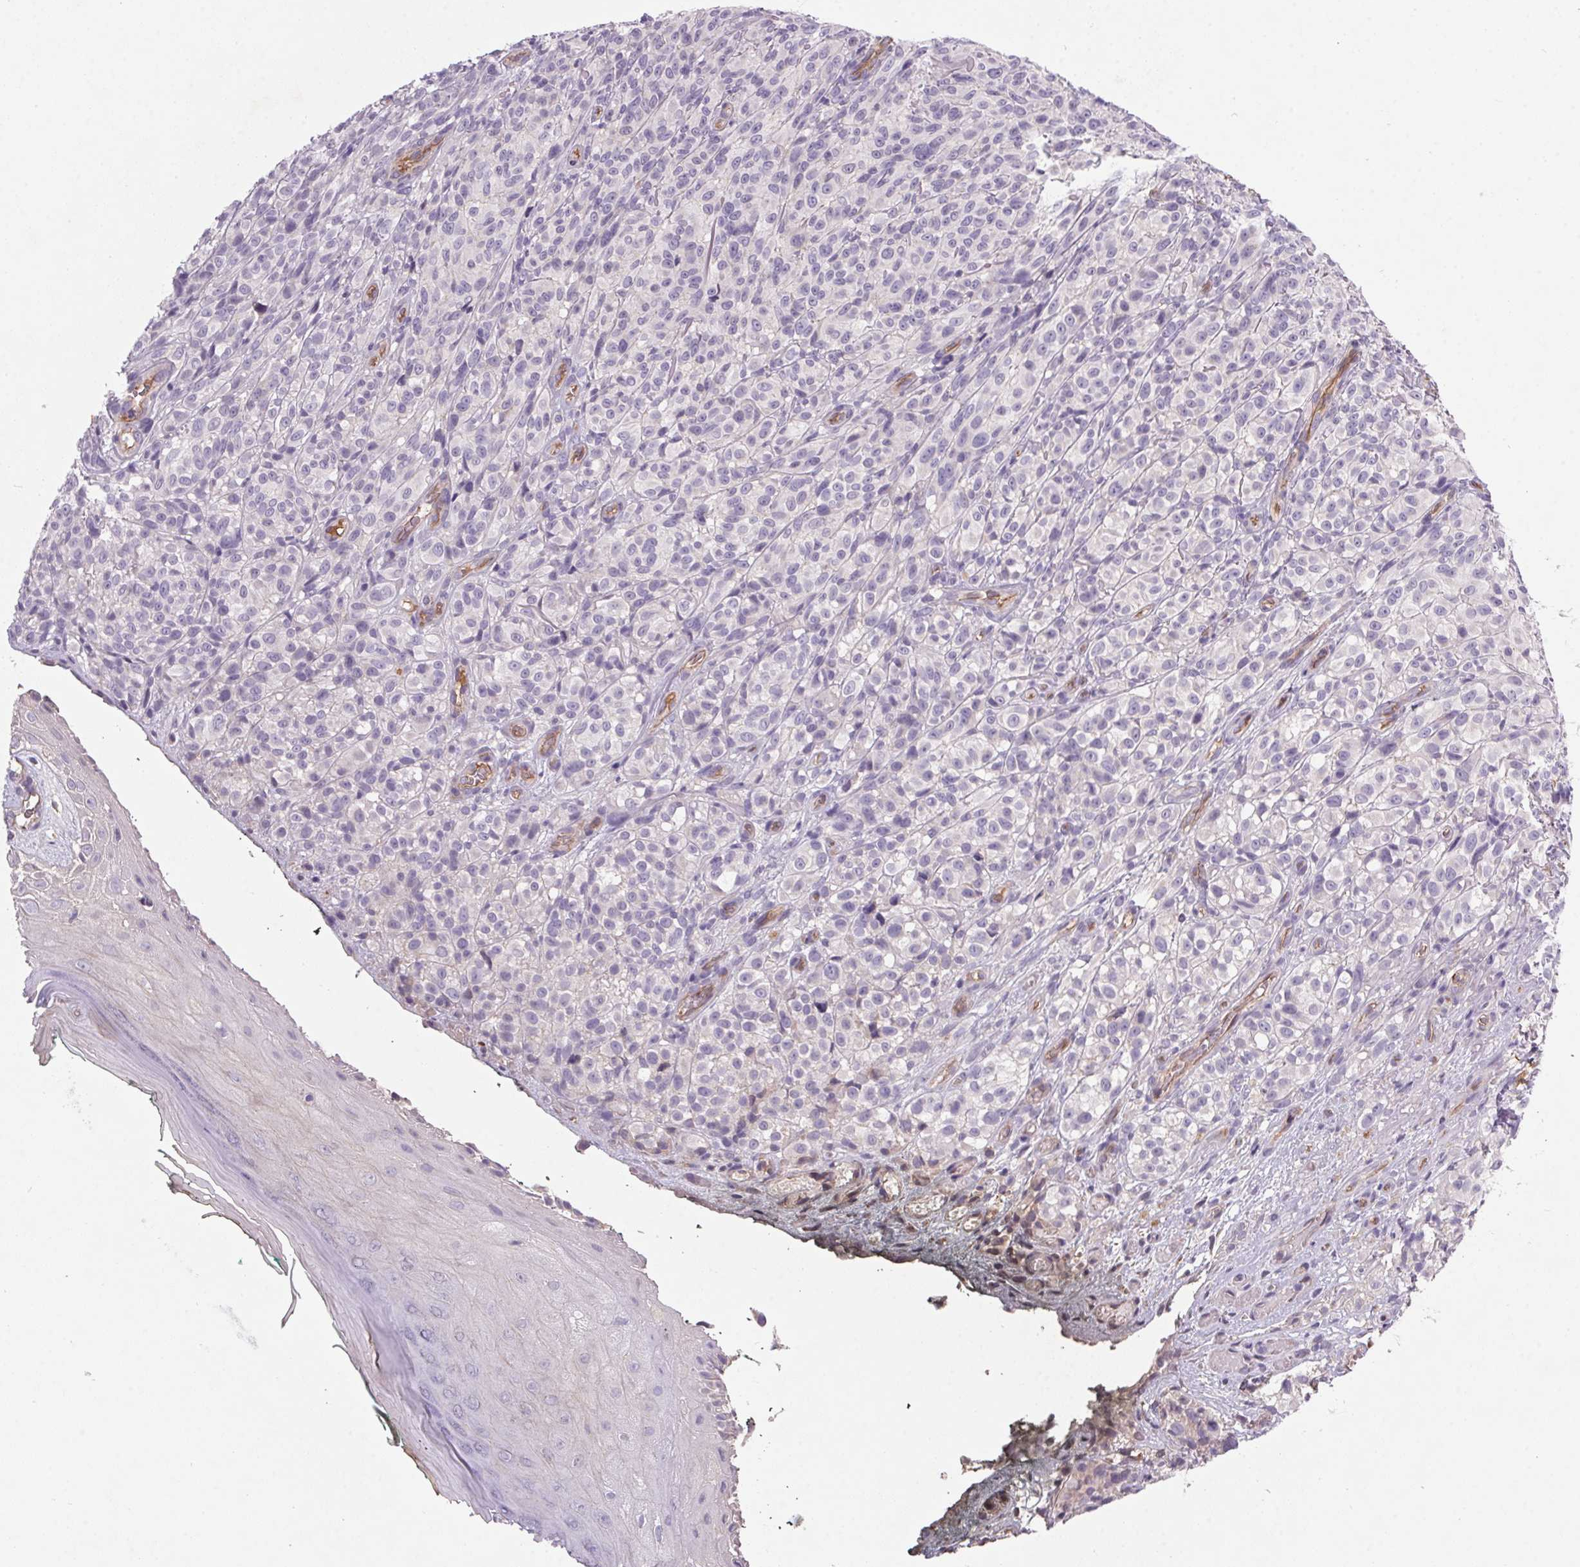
{"staining": {"intensity": "negative", "quantity": "none", "location": "none"}, "tissue": "melanoma", "cell_type": "Tumor cells", "image_type": "cancer", "snomed": [{"axis": "morphology", "description": "Malignant melanoma, NOS"}, {"axis": "topography", "description": "Skin"}], "caption": "This is an IHC histopathology image of malignant melanoma. There is no staining in tumor cells.", "gene": "APOC4", "patient": {"sex": "female", "age": 85}}